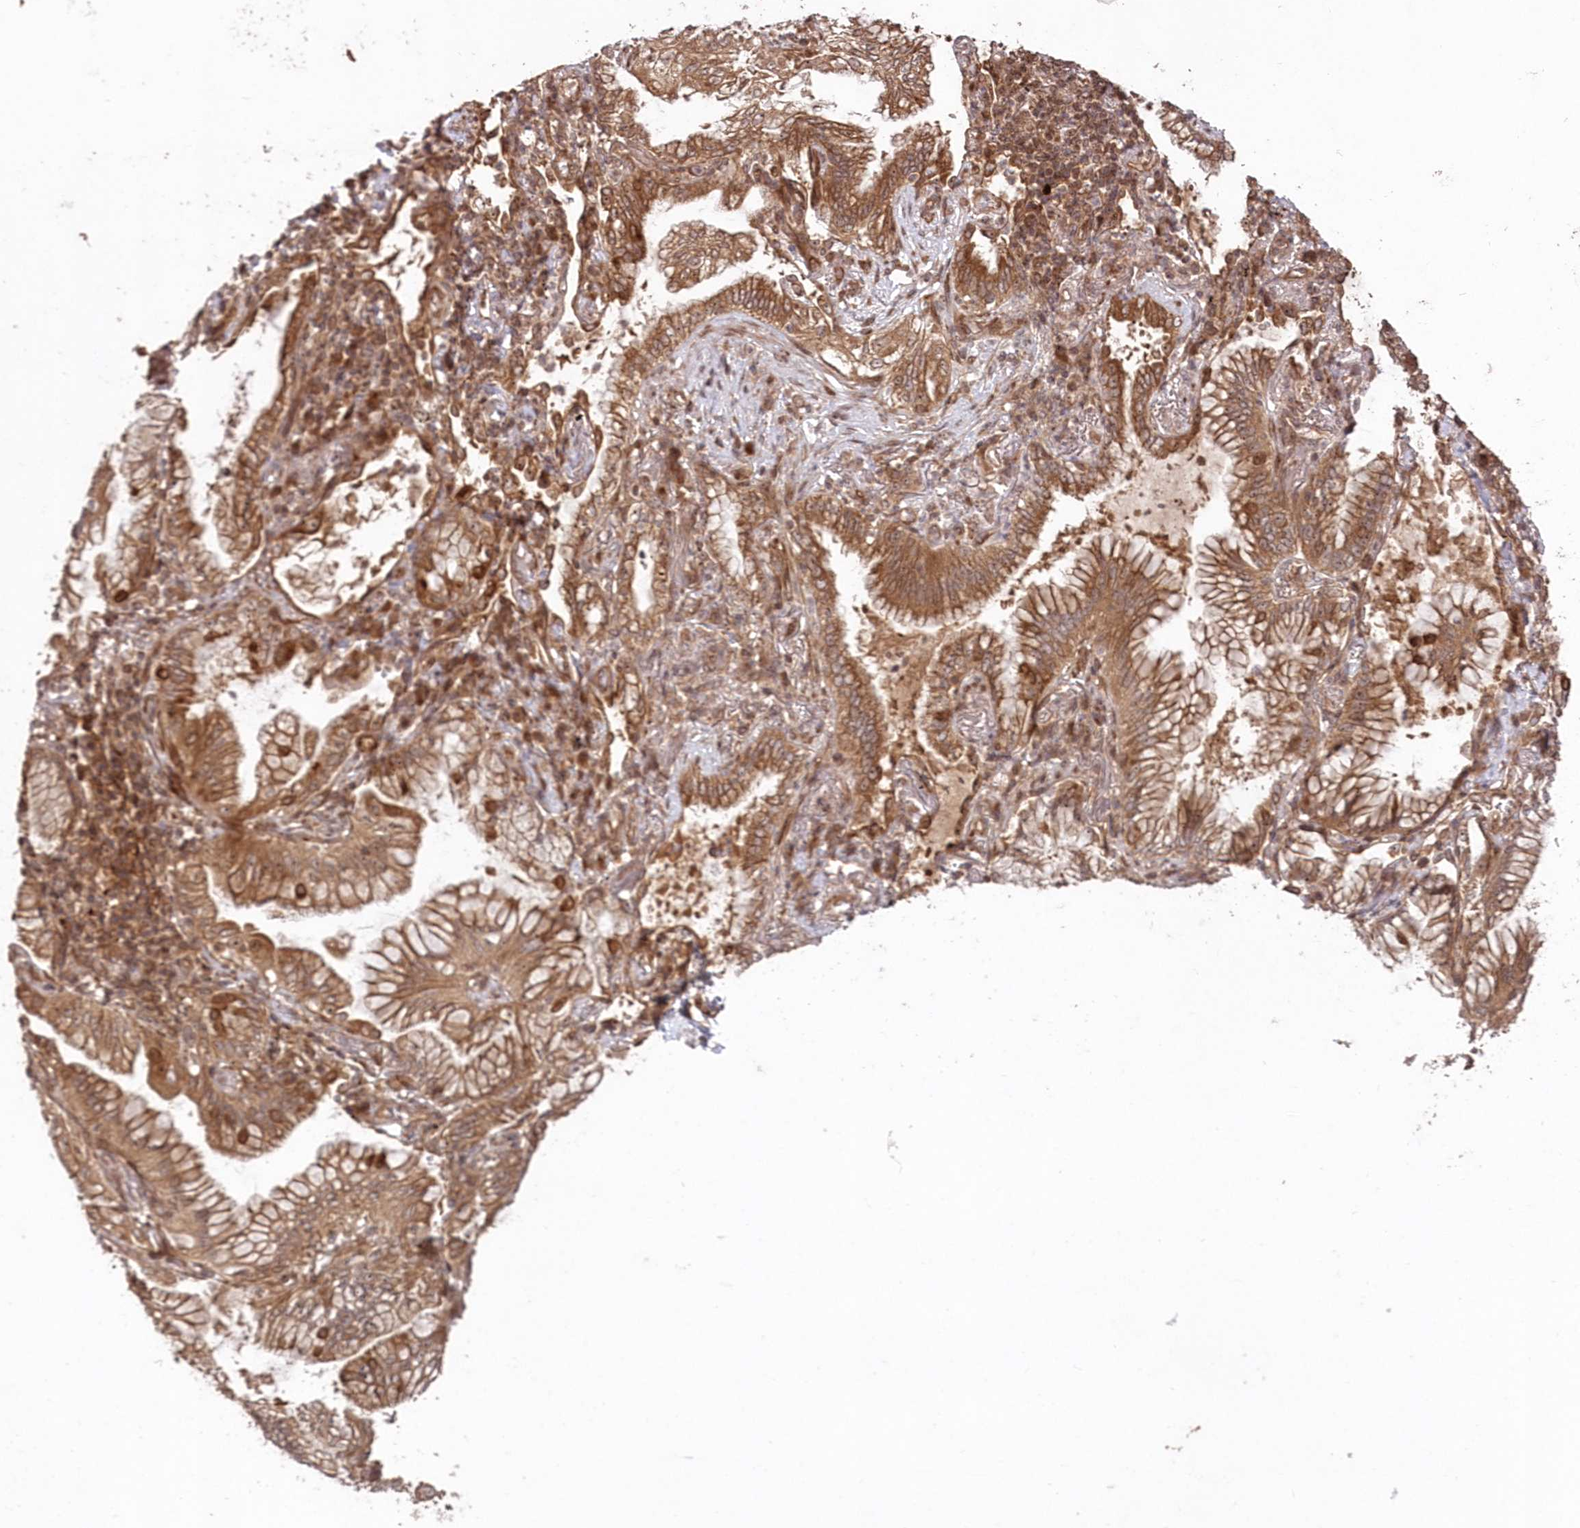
{"staining": {"intensity": "moderate", "quantity": ">75%", "location": "cytoplasmic/membranous"}, "tissue": "lung cancer", "cell_type": "Tumor cells", "image_type": "cancer", "snomed": [{"axis": "morphology", "description": "Adenocarcinoma, NOS"}, {"axis": "topography", "description": "Lung"}], "caption": "Human adenocarcinoma (lung) stained with a brown dye shows moderate cytoplasmic/membranous positive expression in about >75% of tumor cells.", "gene": "SERINC1", "patient": {"sex": "female", "age": 70}}